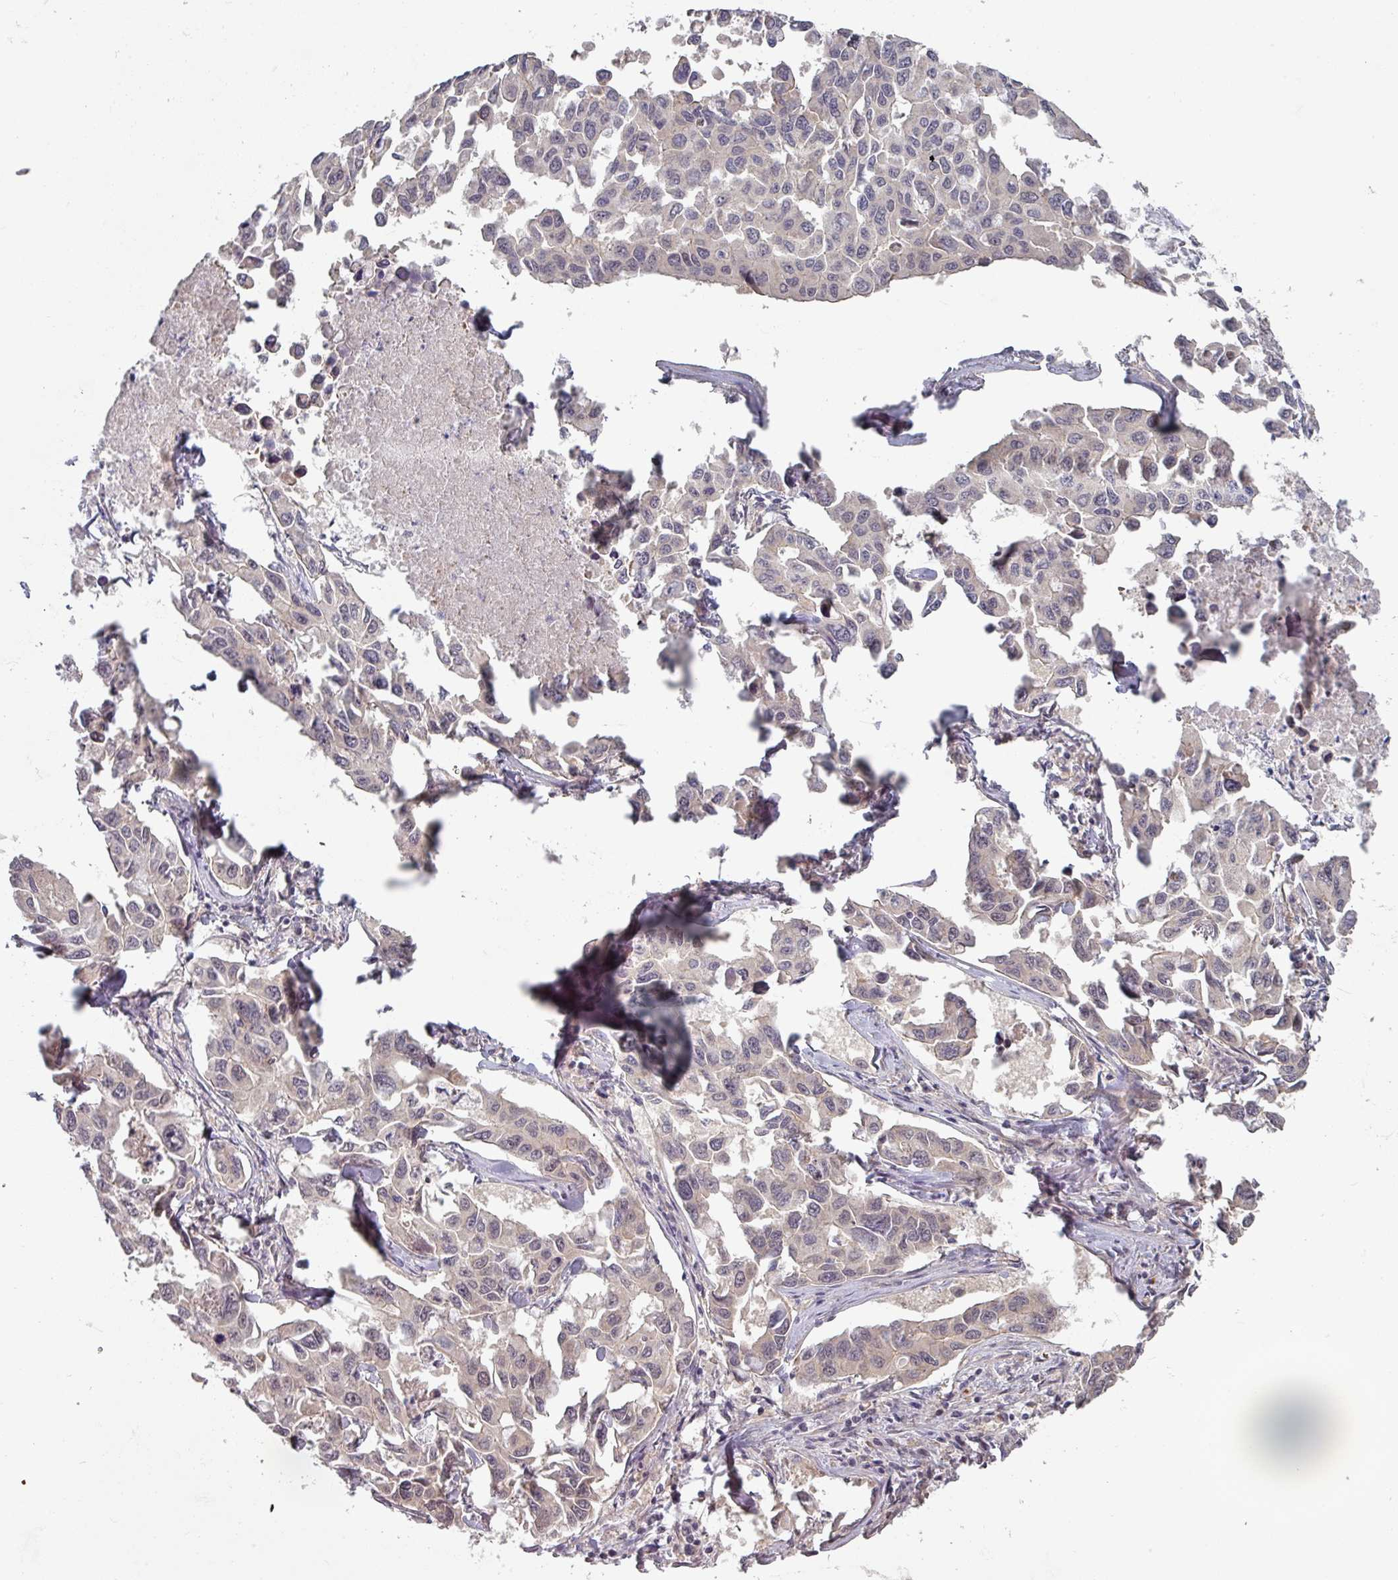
{"staining": {"intensity": "negative", "quantity": "none", "location": "none"}, "tissue": "lung cancer", "cell_type": "Tumor cells", "image_type": "cancer", "snomed": [{"axis": "morphology", "description": "Adenocarcinoma, NOS"}, {"axis": "topography", "description": "Lung"}], "caption": "IHC of lung adenocarcinoma exhibits no positivity in tumor cells. The staining was performed using DAB to visualize the protein expression in brown, while the nuclei were stained in blue with hematoxylin (Magnification: 20x).", "gene": "PLEKHJ1", "patient": {"sex": "male", "age": 64}}